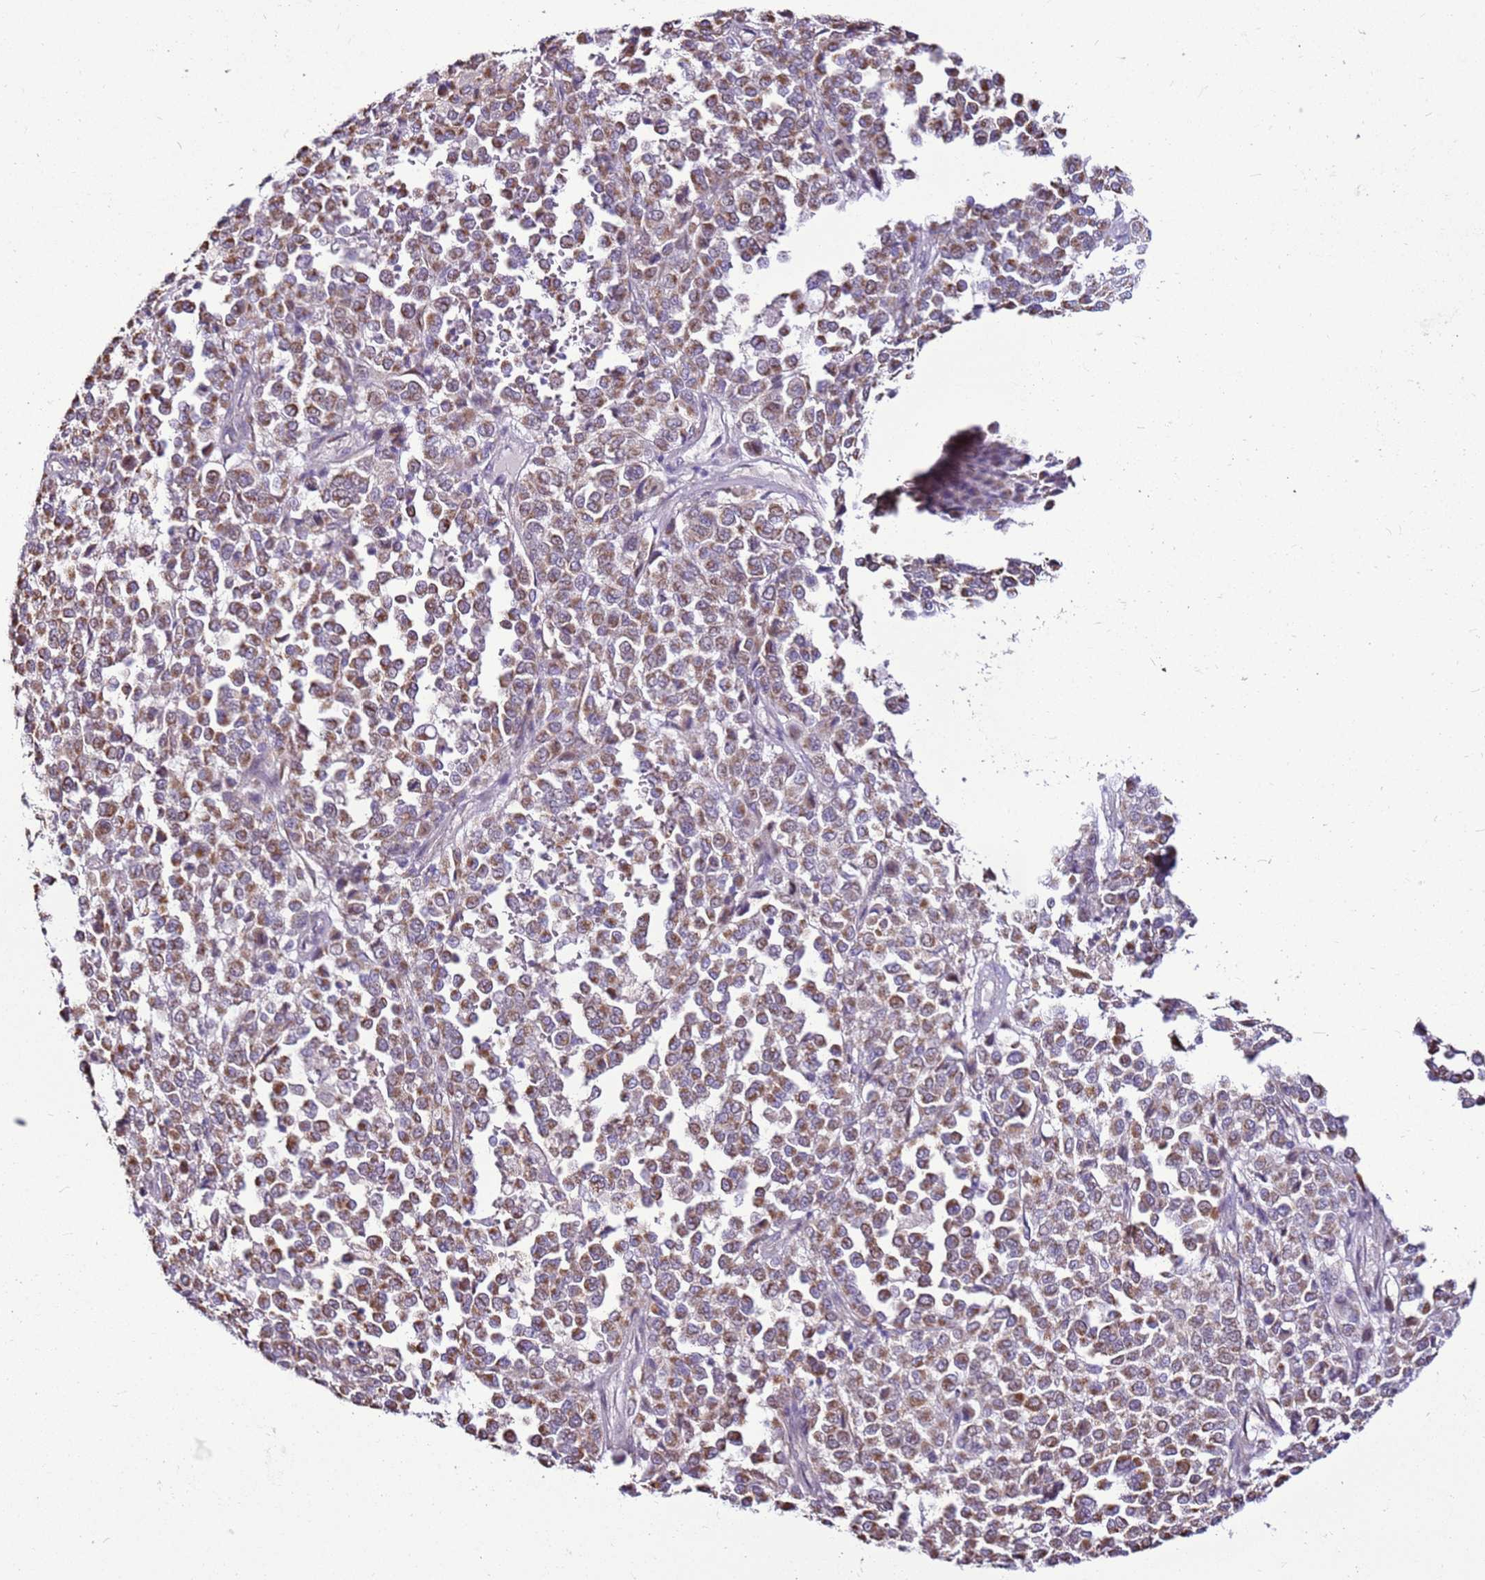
{"staining": {"intensity": "moderate", "quantity": ">75%", "location": "cytoplasmic/membranous"}, "tissue": "melanoma", "cell_type": "Tumor cells", "image_type": "cancer", "snomed": [{"axis": "morphology", "description": "Malignant melanoma, Metastatic site"}, {"axis": "topography", "description": "Pancreas"}], "caption": "A high-resolution histopathology image shows immunohistochemistry staining of malignant melanoma (metastatic site), which demonstrates moderate cytoplasmic/membranous positivity in approximately >75% of tumor cells.", "gene": "SLC38A5", "patient": {"sex": "female", "age": 30}}